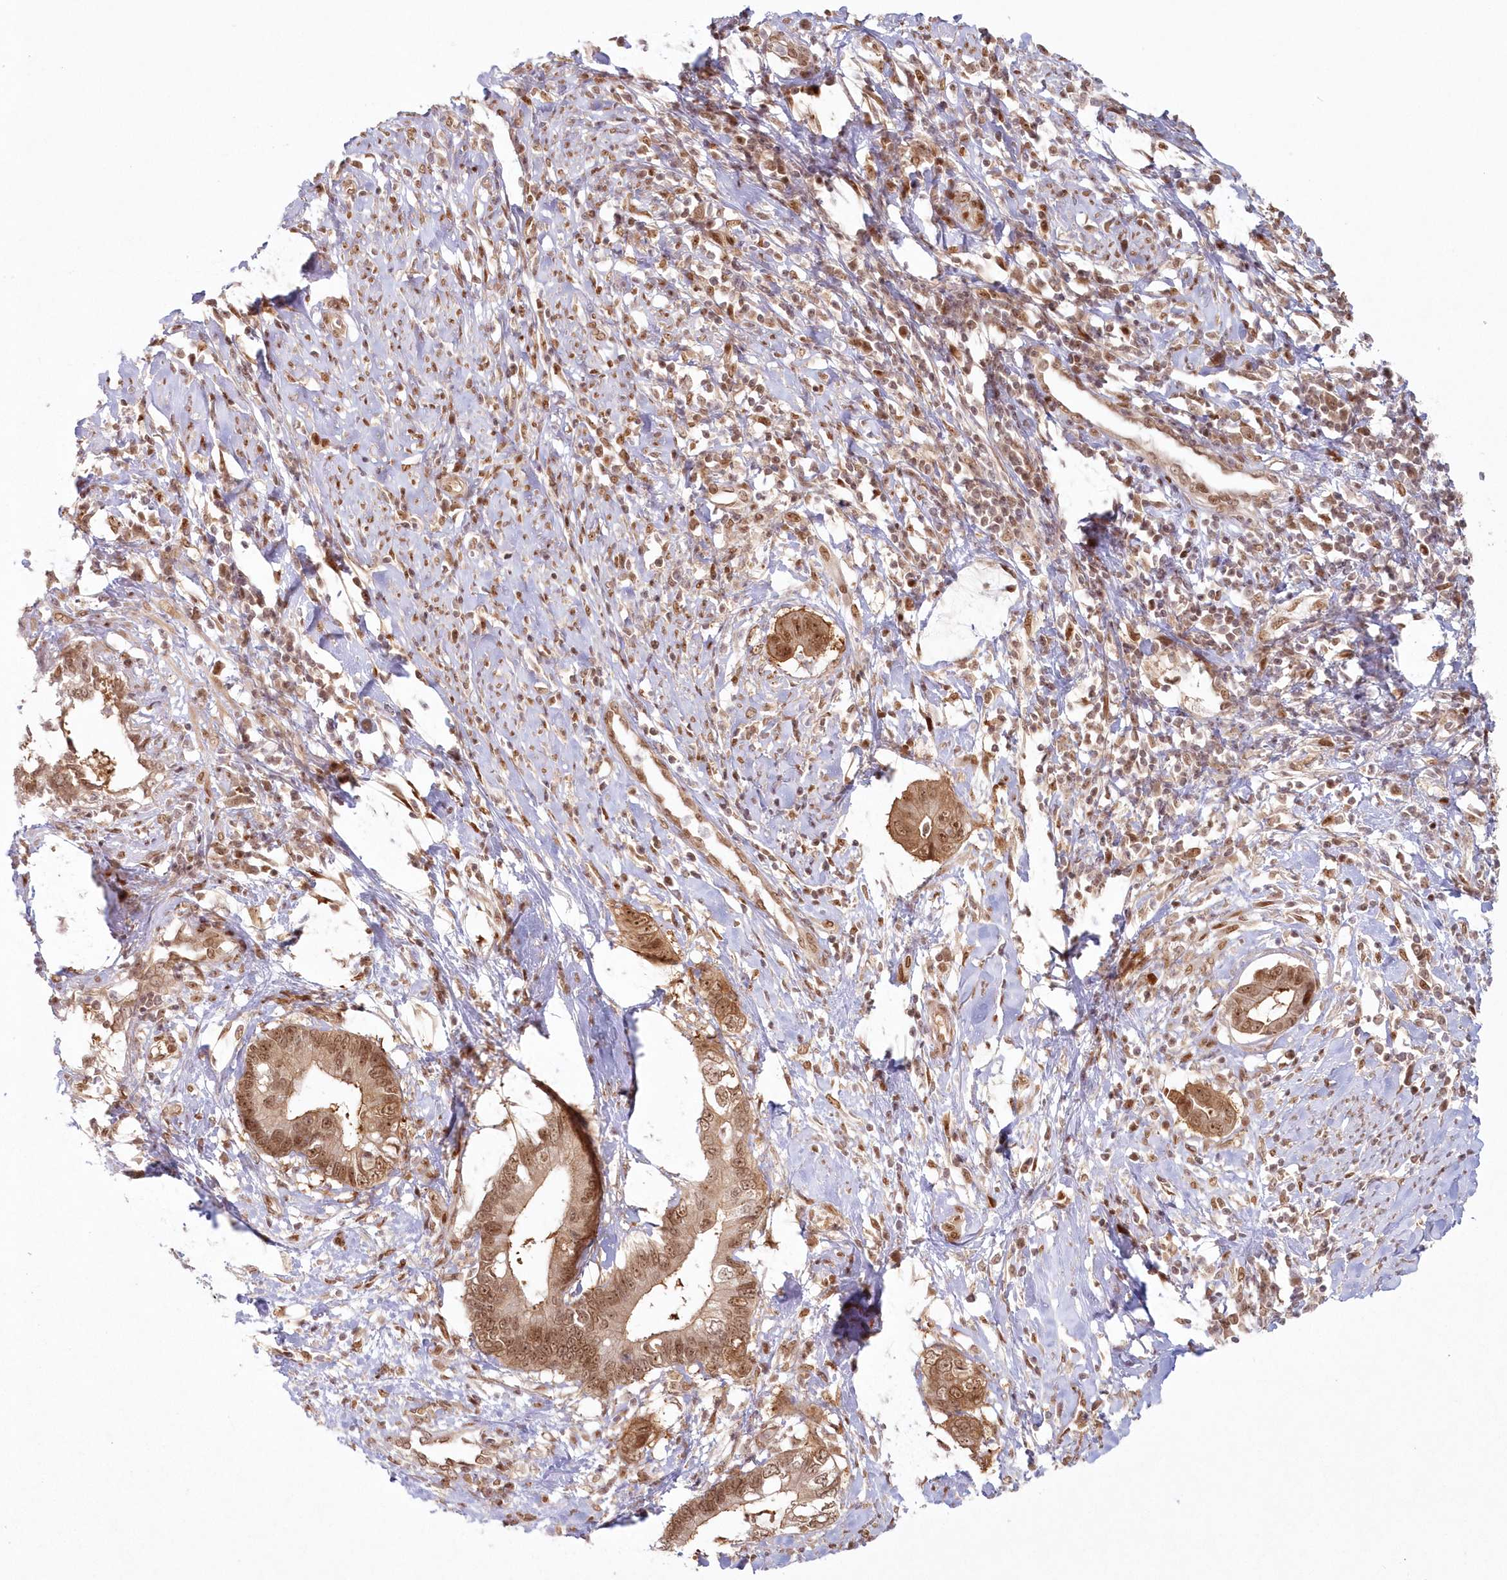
{"staining": {"intensity": "moderate", "quantity": ">75%", "location": "cytoplasmic/membranous,nuclear"}, "tissue": "cervical cancer", "cell_type": "Tumor cells", "image_type": "cancer", "snomed": [{"axis": "morphology", "description": "Adenocarcinoma, NOS"}, {"axis": "topography", "description": "Cervix"}], "caption": "A micrograph of human cervical cancer (adenocarcinoma) stained for a protein reveals moderate cytoplasmic/membranous and nuclear brown staining in tumor cells. Using DAB (3,3'-diaminobenzidine) (brown) and hematoxylin (blue) stains, captured at high magnification using brightfield microscopy.", "gene": "TOGARAM2", "patient": {"sex": "female", "age": 44}}